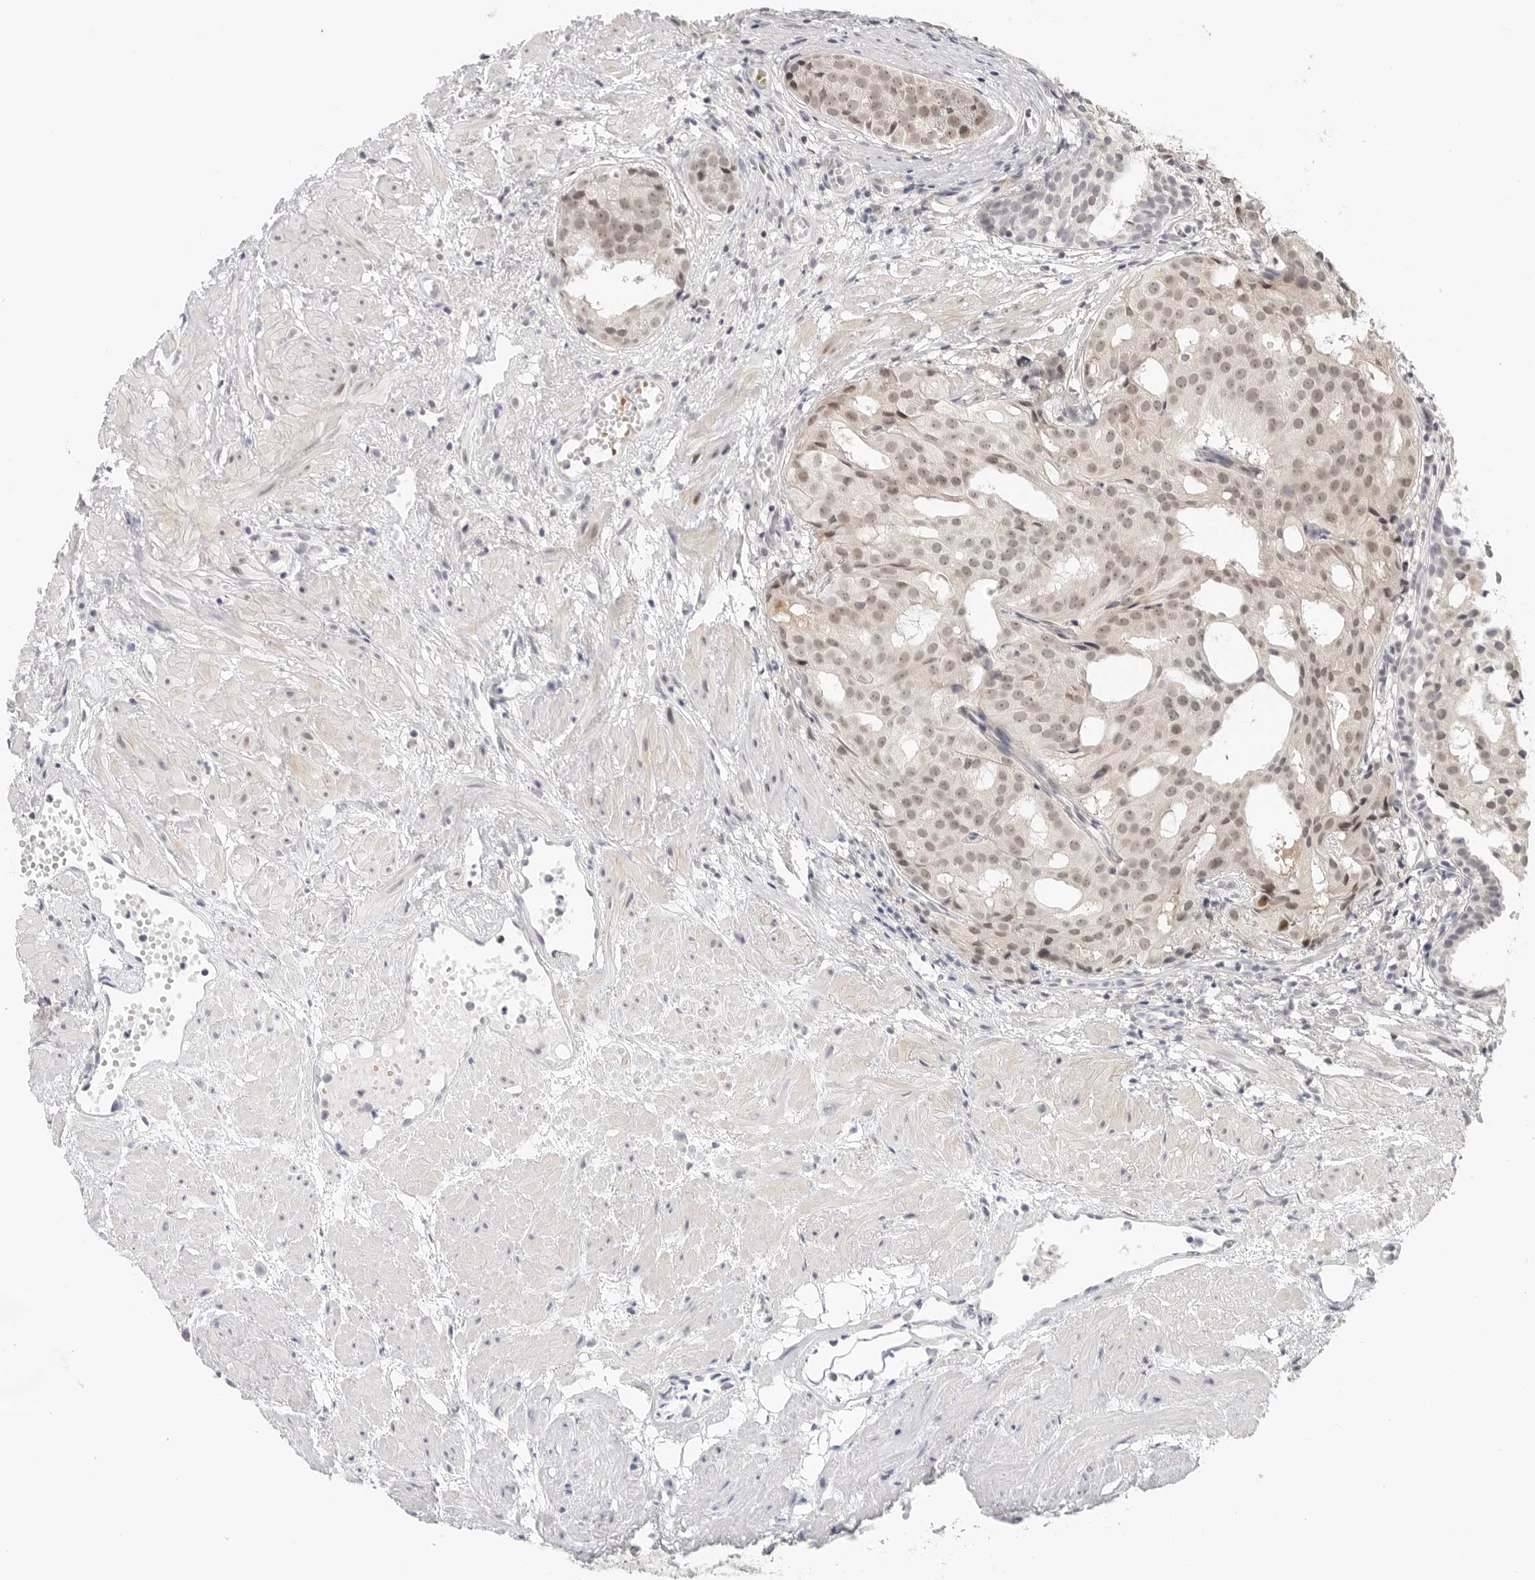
{"staining": {"intensity": "weak", "quantity": "25%-75%", "location": "nuclear"}, "tissue": "prostate cancer", "cell_type": "Tumor cells", "image_type": "cancer", "snomed": [{"axis": "morphology", "description": "Adenocarcinoma, Low grade"}, {"axis": "topography", "description": "Prostate"}], "caption": "DAB immunohistochemical staining of prostate cancer displays weak nuclear protein expression in approximately 25%-75% of tumor cells.", "gene": "TSEN2", "patient": {"sex": "male", "age": 88}}